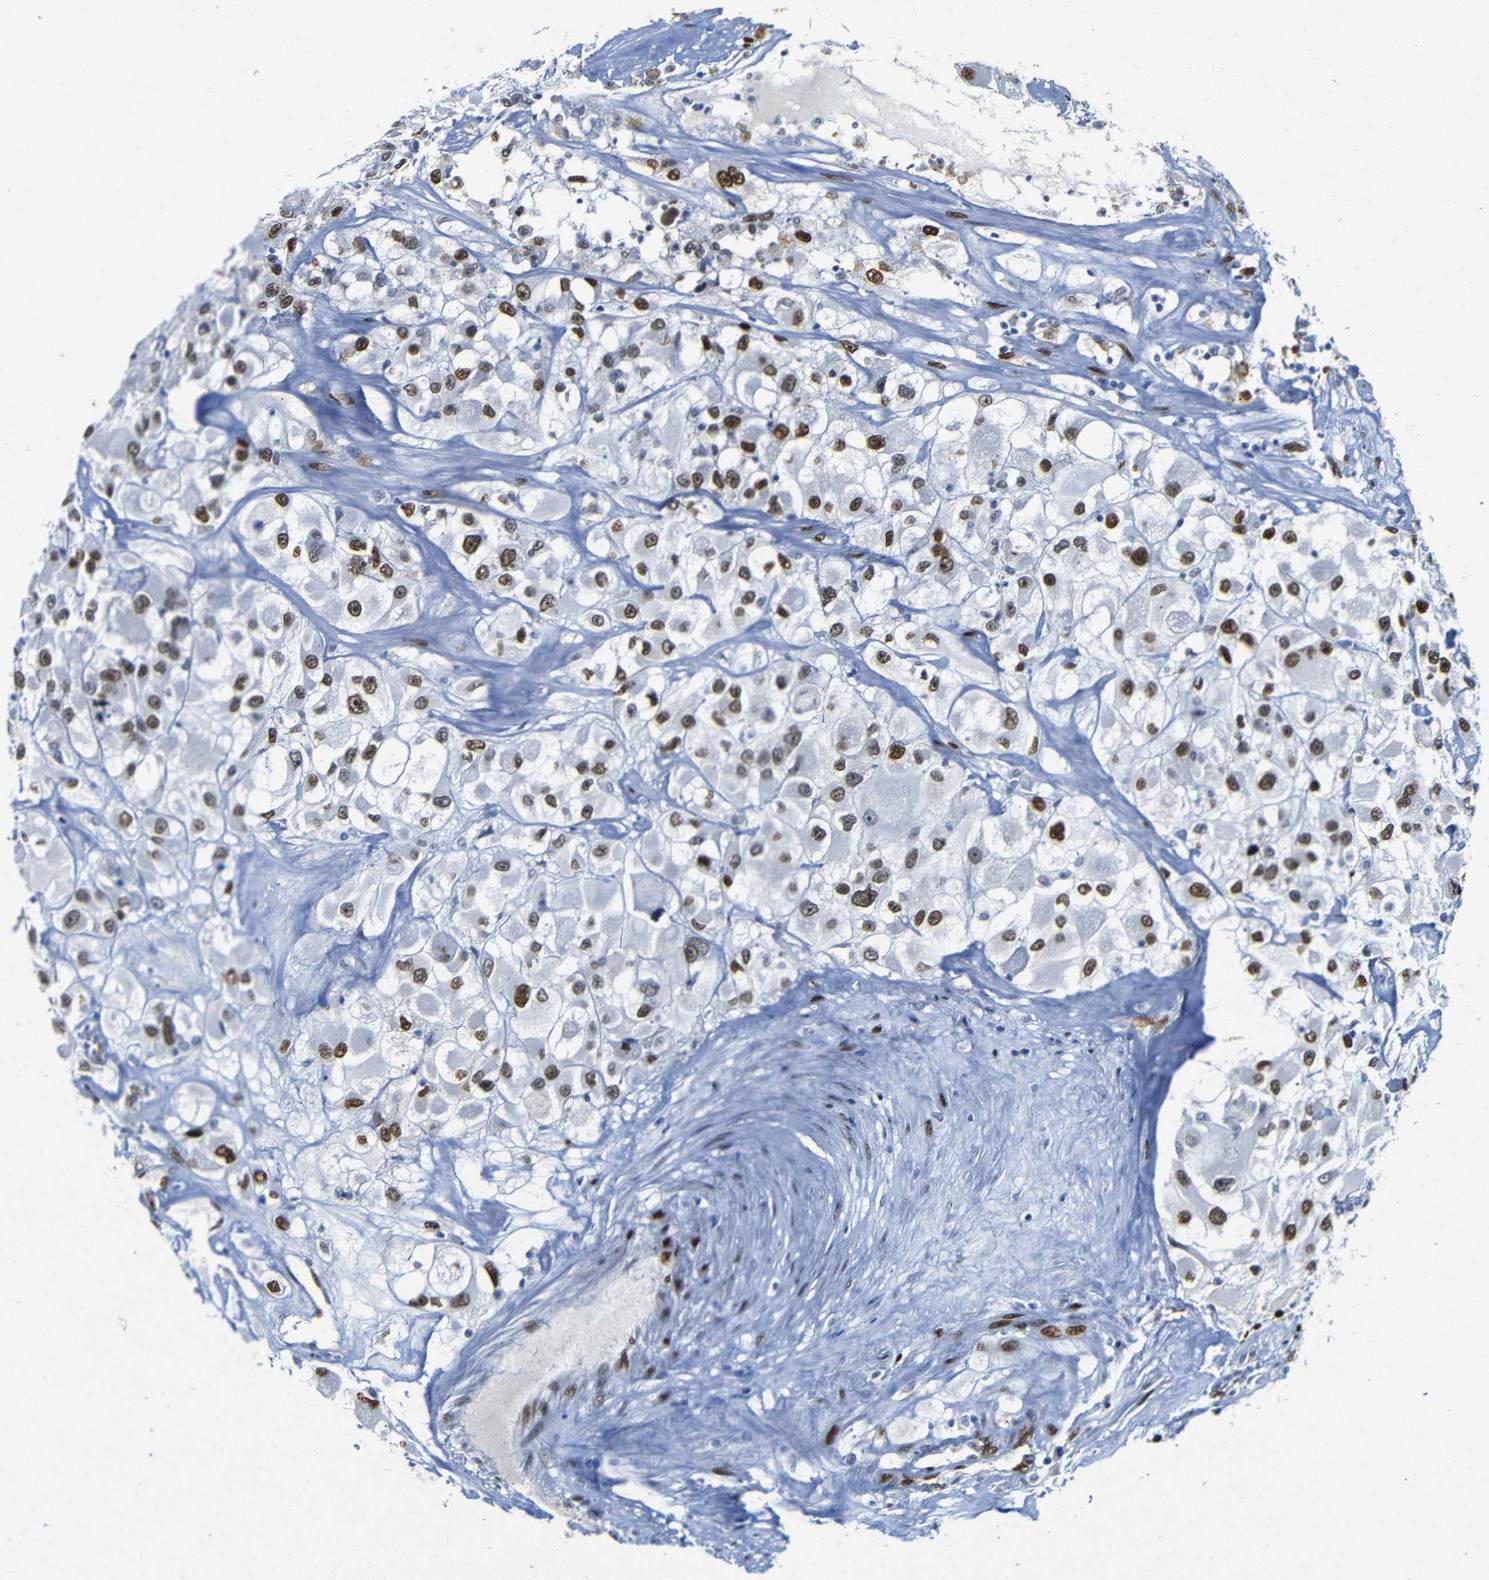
{"staining": {"intensity": "moderate", "quantity": ">75%", "location": "nuclear"}, "tissue": "renal cancer", "cell_type": "Tumor cells", "image_type": "cancer", "snomed": [{"axis": "morphology", "description": "Adenocarcinoma, NOS"}, {"axis": "topography", "description": "Kidney"}], "caption": "DAB (3,3'-diaminobenzidine) immunohistochemical staining of human renal adenocarcinoma displays moderate nuclear protein expression in approximately >75% of tumor cells.", "gene": "FOSL2", "patient": {"sex": "female", "age": 52}}